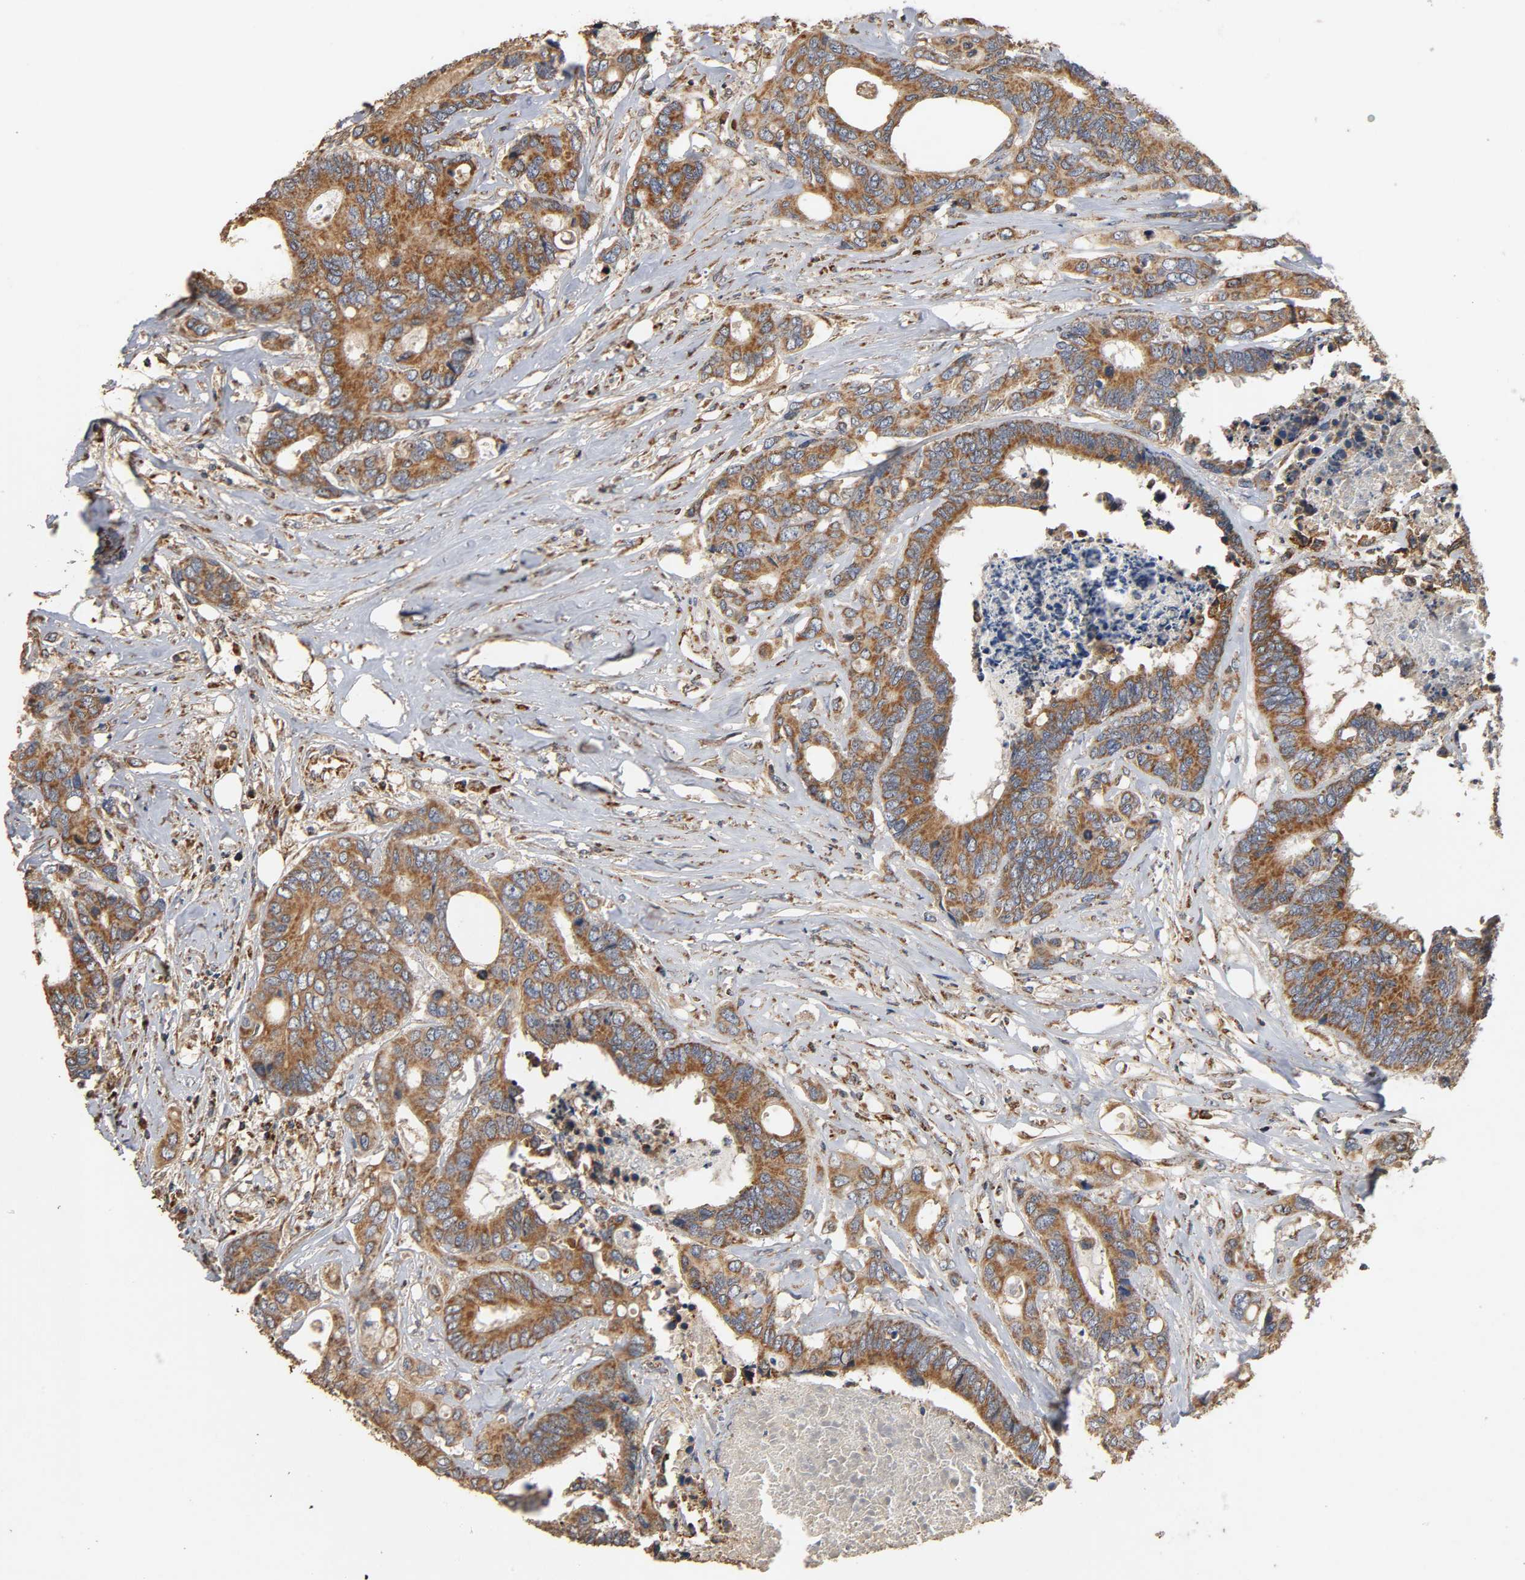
{"staining": {"intensity": "strong", "quantity": ">75%", "location": "cytoplasmic/membranous"}, "tissue": "colorectal cancer", "cell_type": "Tumor cells", "image_type": "cancer", "snomed": [{"axis": "morphology", "description": "Adenocarcinoma, NOS"}, {"axis": "topography", "description": "Rectum"}], "caption": "Immunohistochemistry (IHC) photomicrograph of neoplastic tissue: human colorectal adenocarcinoma stained using immunohistochemistry exhibits high levels of strong protein expression localized specifically in the cytoplasmic/membranous of tumor cells, appearing as a cytoplasmic/membranous brown color.", "gene": "NDUFS3", "patient": {"sex": "male", "age": 55}}